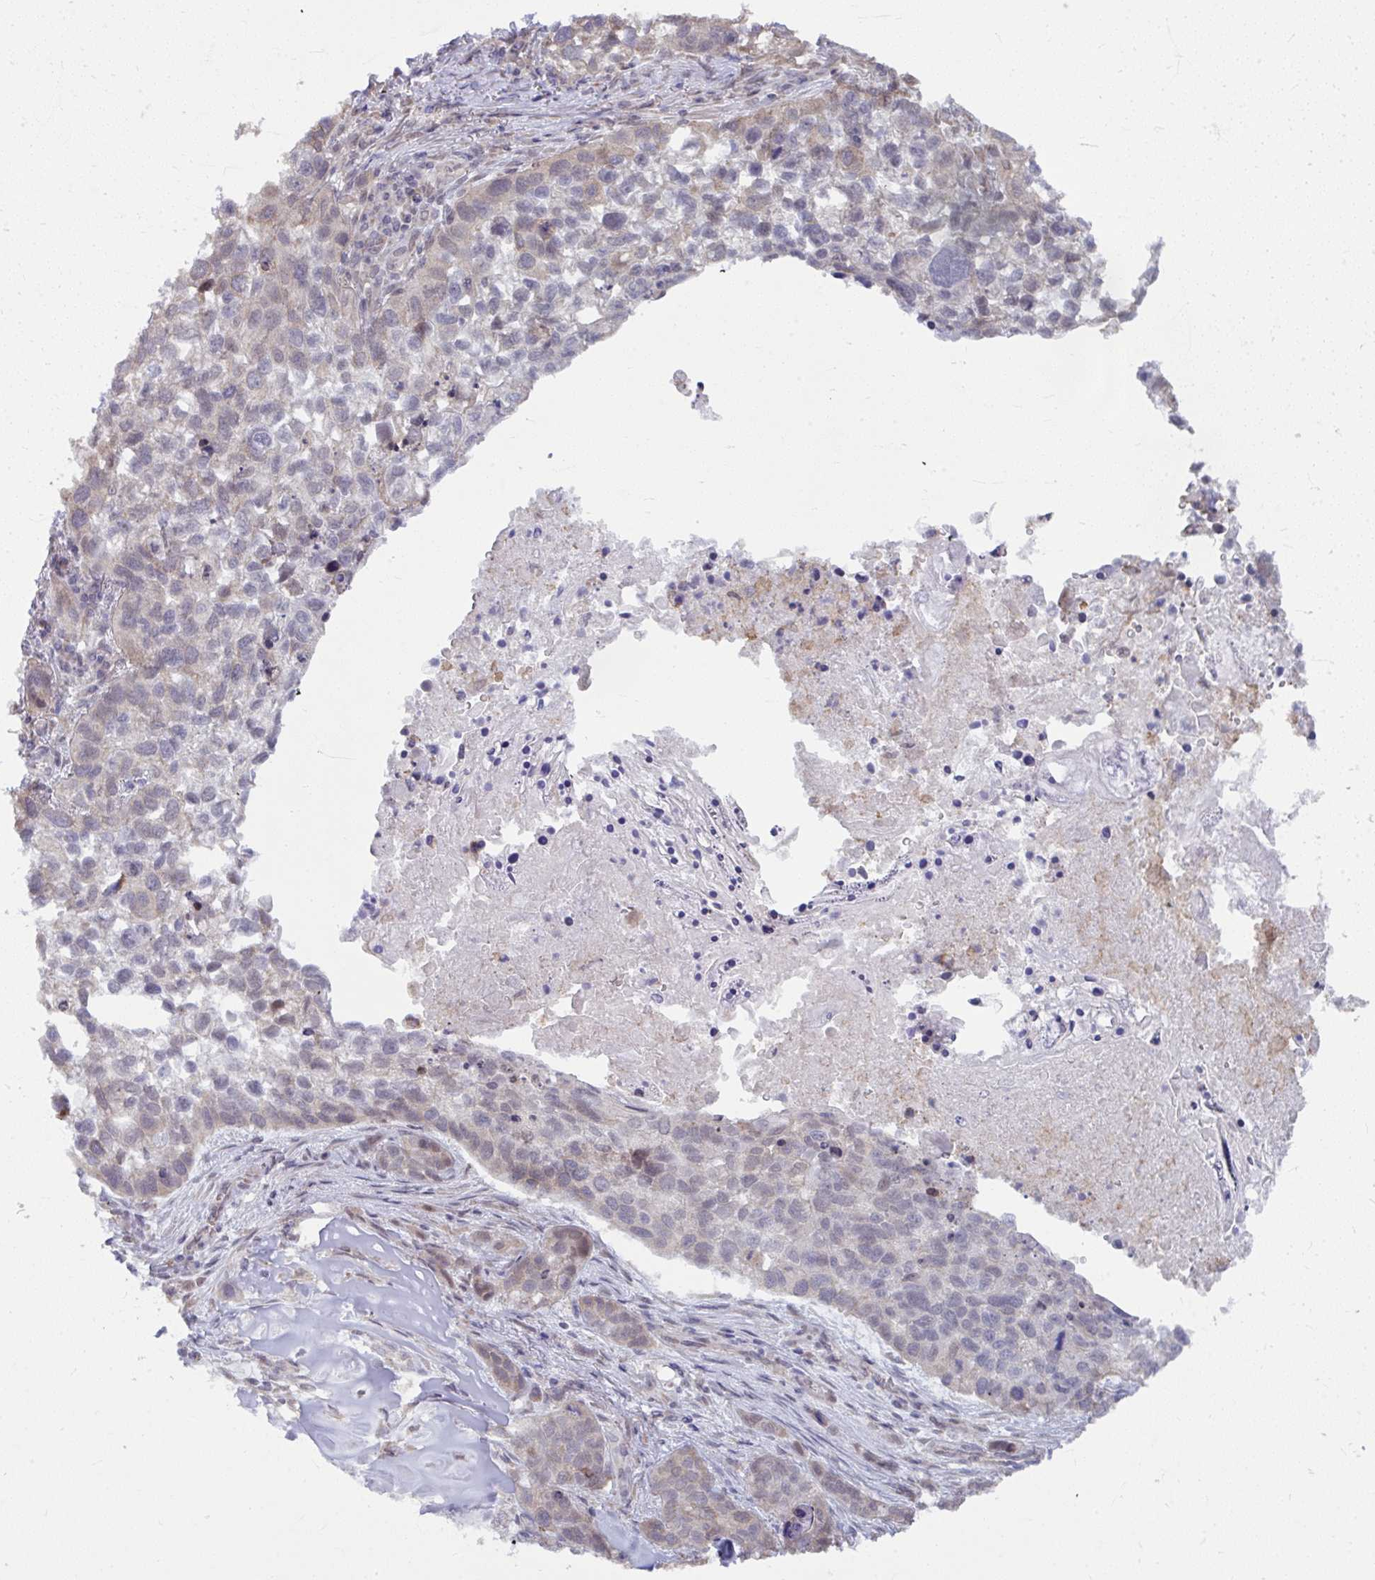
{"staining": {"intensity": "weak", "quantity": "<25%", "location": "cytoplasmic/membranous"}, "tissue": "lung cancer", "cell_type": "Tumor cells", "image_type": "cancer", "snomed": [{"axis": "morphology", "description": "Squamous cell carcinoma, NOS"}, {"axis": "topography", "description": "Lung"}], "caption": "This is an immunohistochemistry image of human lung squamous cell carcinoma. There is no positivity in tumor cells.", "gene": "NMNAT1", "patient": {"sex": "male", "age": 74}}